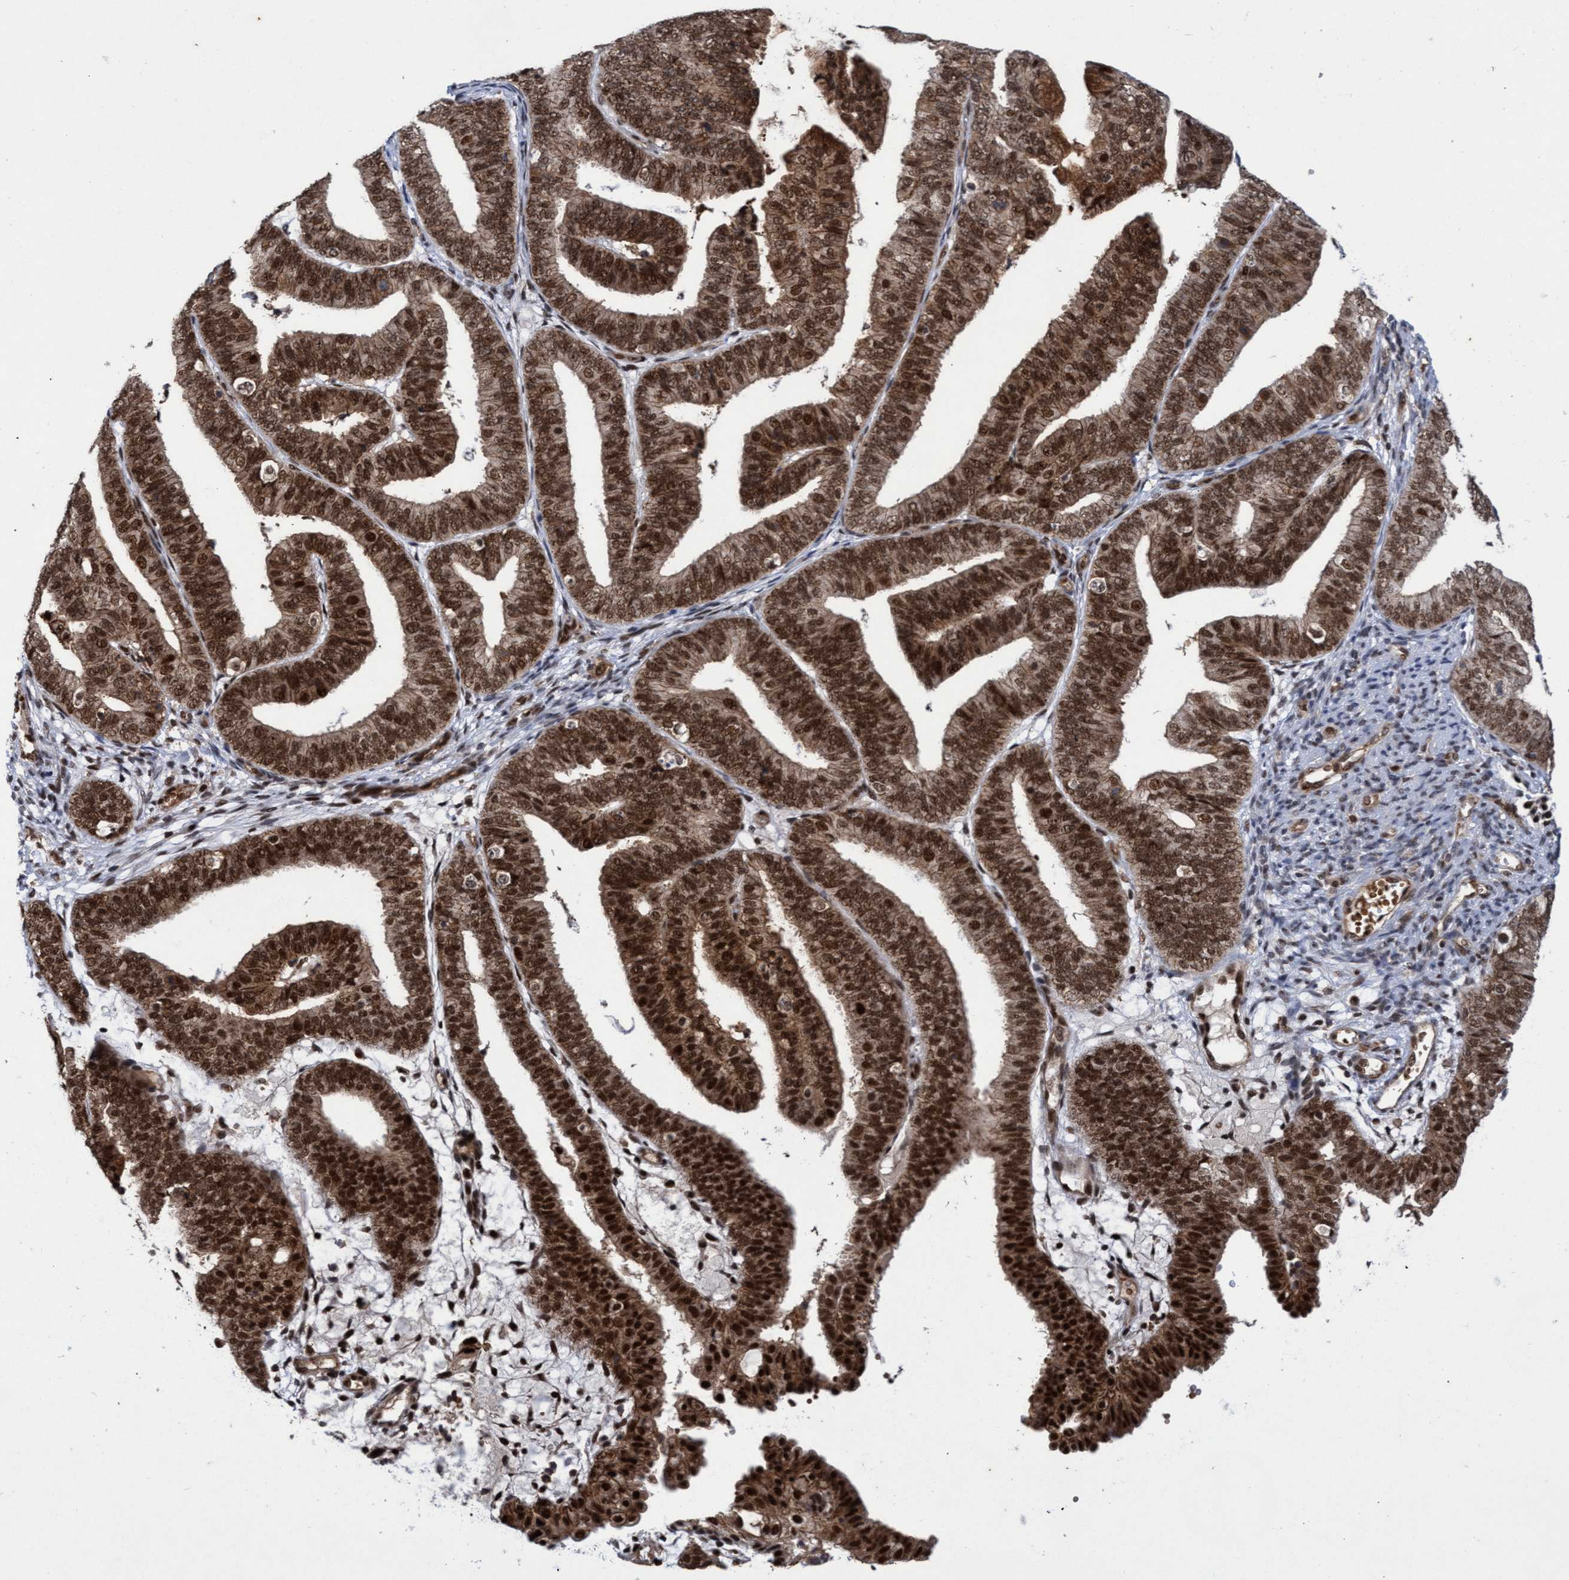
{"staining": {"intensity": "strong", "quantity": ">75%", "location": "cytoplasmic/membranous,nuclear"}, "tissue": "endometrial cancer", "cell_type": "Tumor cells", "image_type": "cancer", "snomed": [{"axis": "morphology", "description": "Adenocarcinoma, NOS"}, {"axis": "topography", "description": "Endometrium"}], "caption": "Adenocarcinoma (endometrial) stained for a protein demonstrates strong cytoplasmic/membranous and nuclear positivity in tumor cells.", "gene": "GTF2F1", "patient": {"sex": "female", "age": 63}}